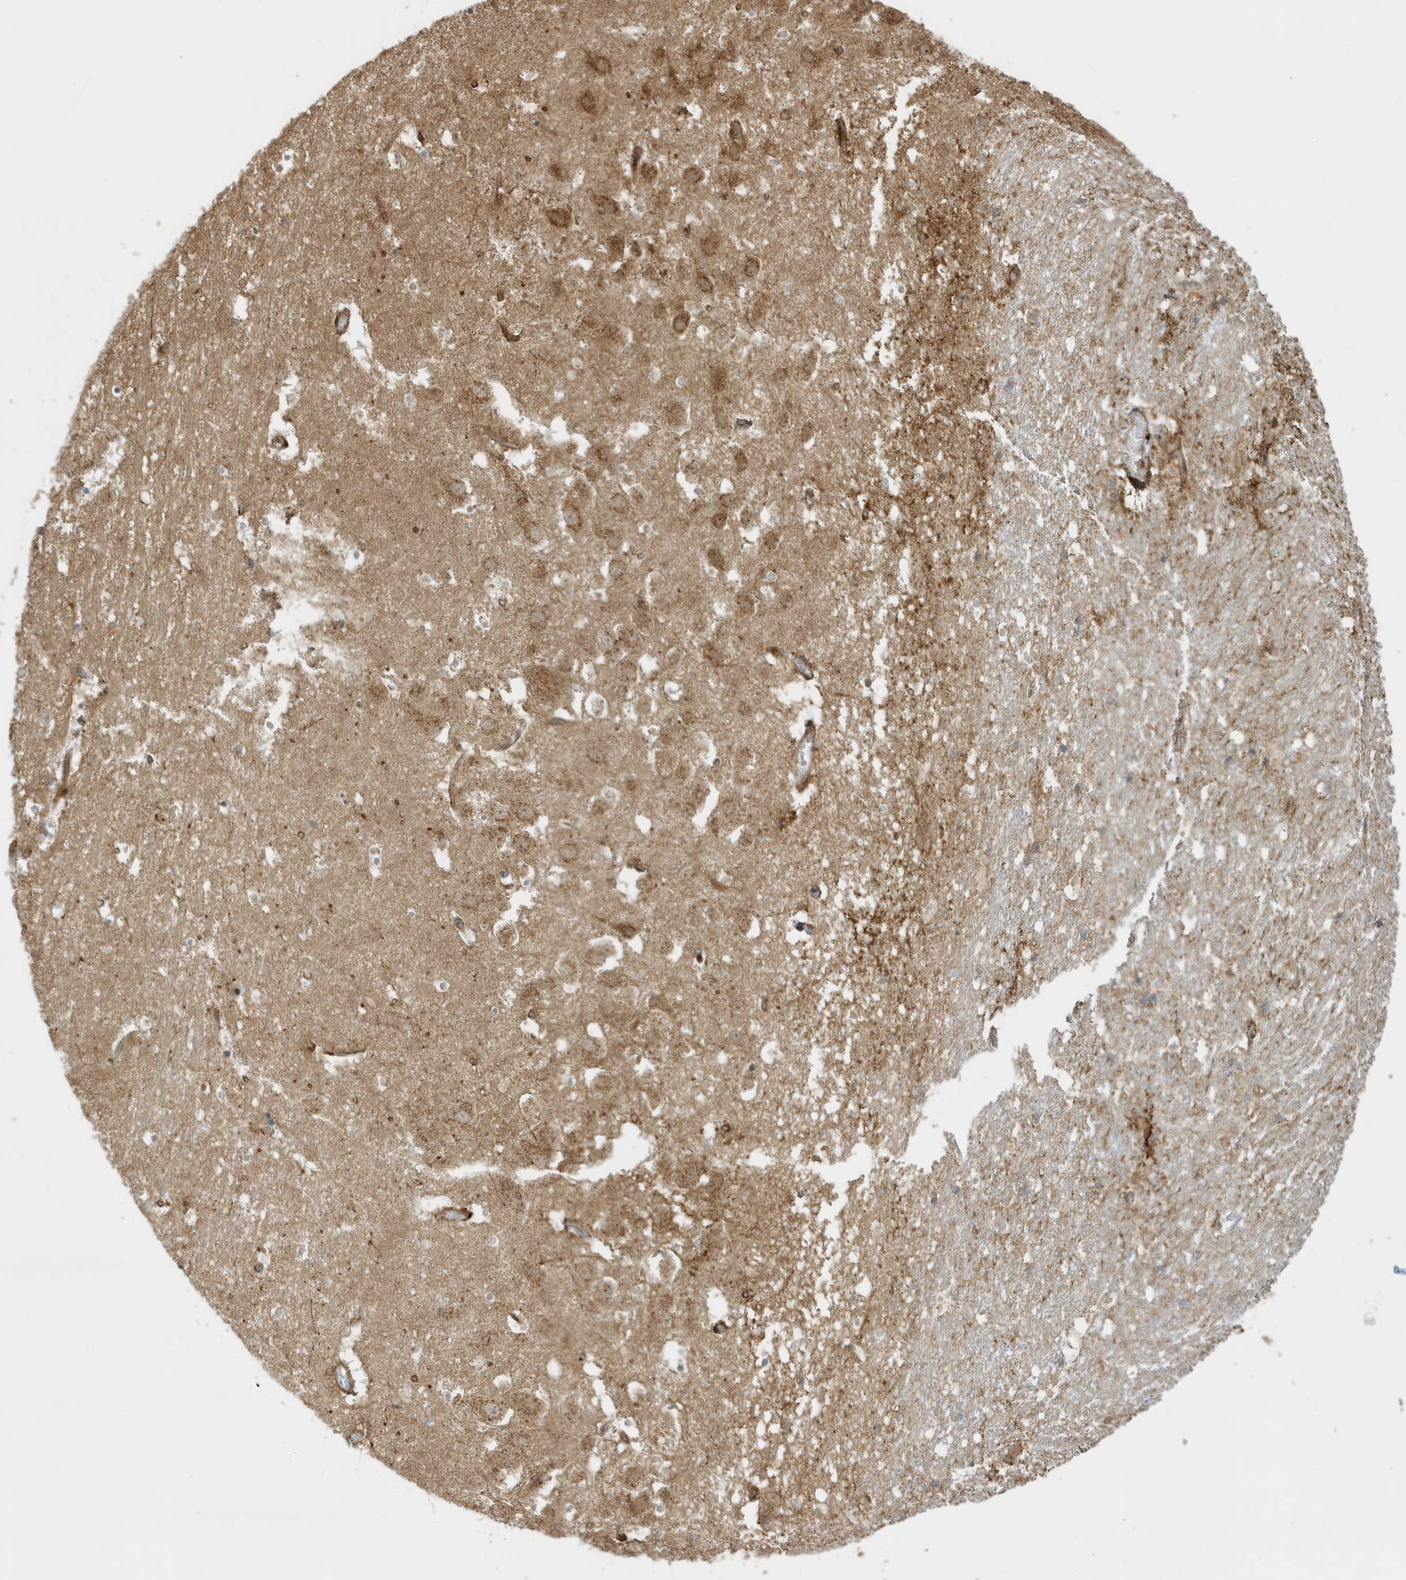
{"staining": {"intensity": "moderate", "quantity": "<25%", "location": "cytoplasmic/membranous"}, "tissue": "hippocampus", "cell_type": "Glial cells", "image_type": "normal", "snomed": [{"axis": "morphology", "description": "Normal tissue, NOS"}, {"axis": "topography", "description": "Hippocampus"}], "caption": "Protein staining of unremarkable hippocampus demonstrates moderate cytoplasmic/membranous positivity in approximately <25% of glial cells. The staining was performed using DAB, with brown indicating positive protein expression. Nuclei are stained blue with hematoxylin.", "gene": "IFT57", "patient": {"sex": "female", "age": 52}}